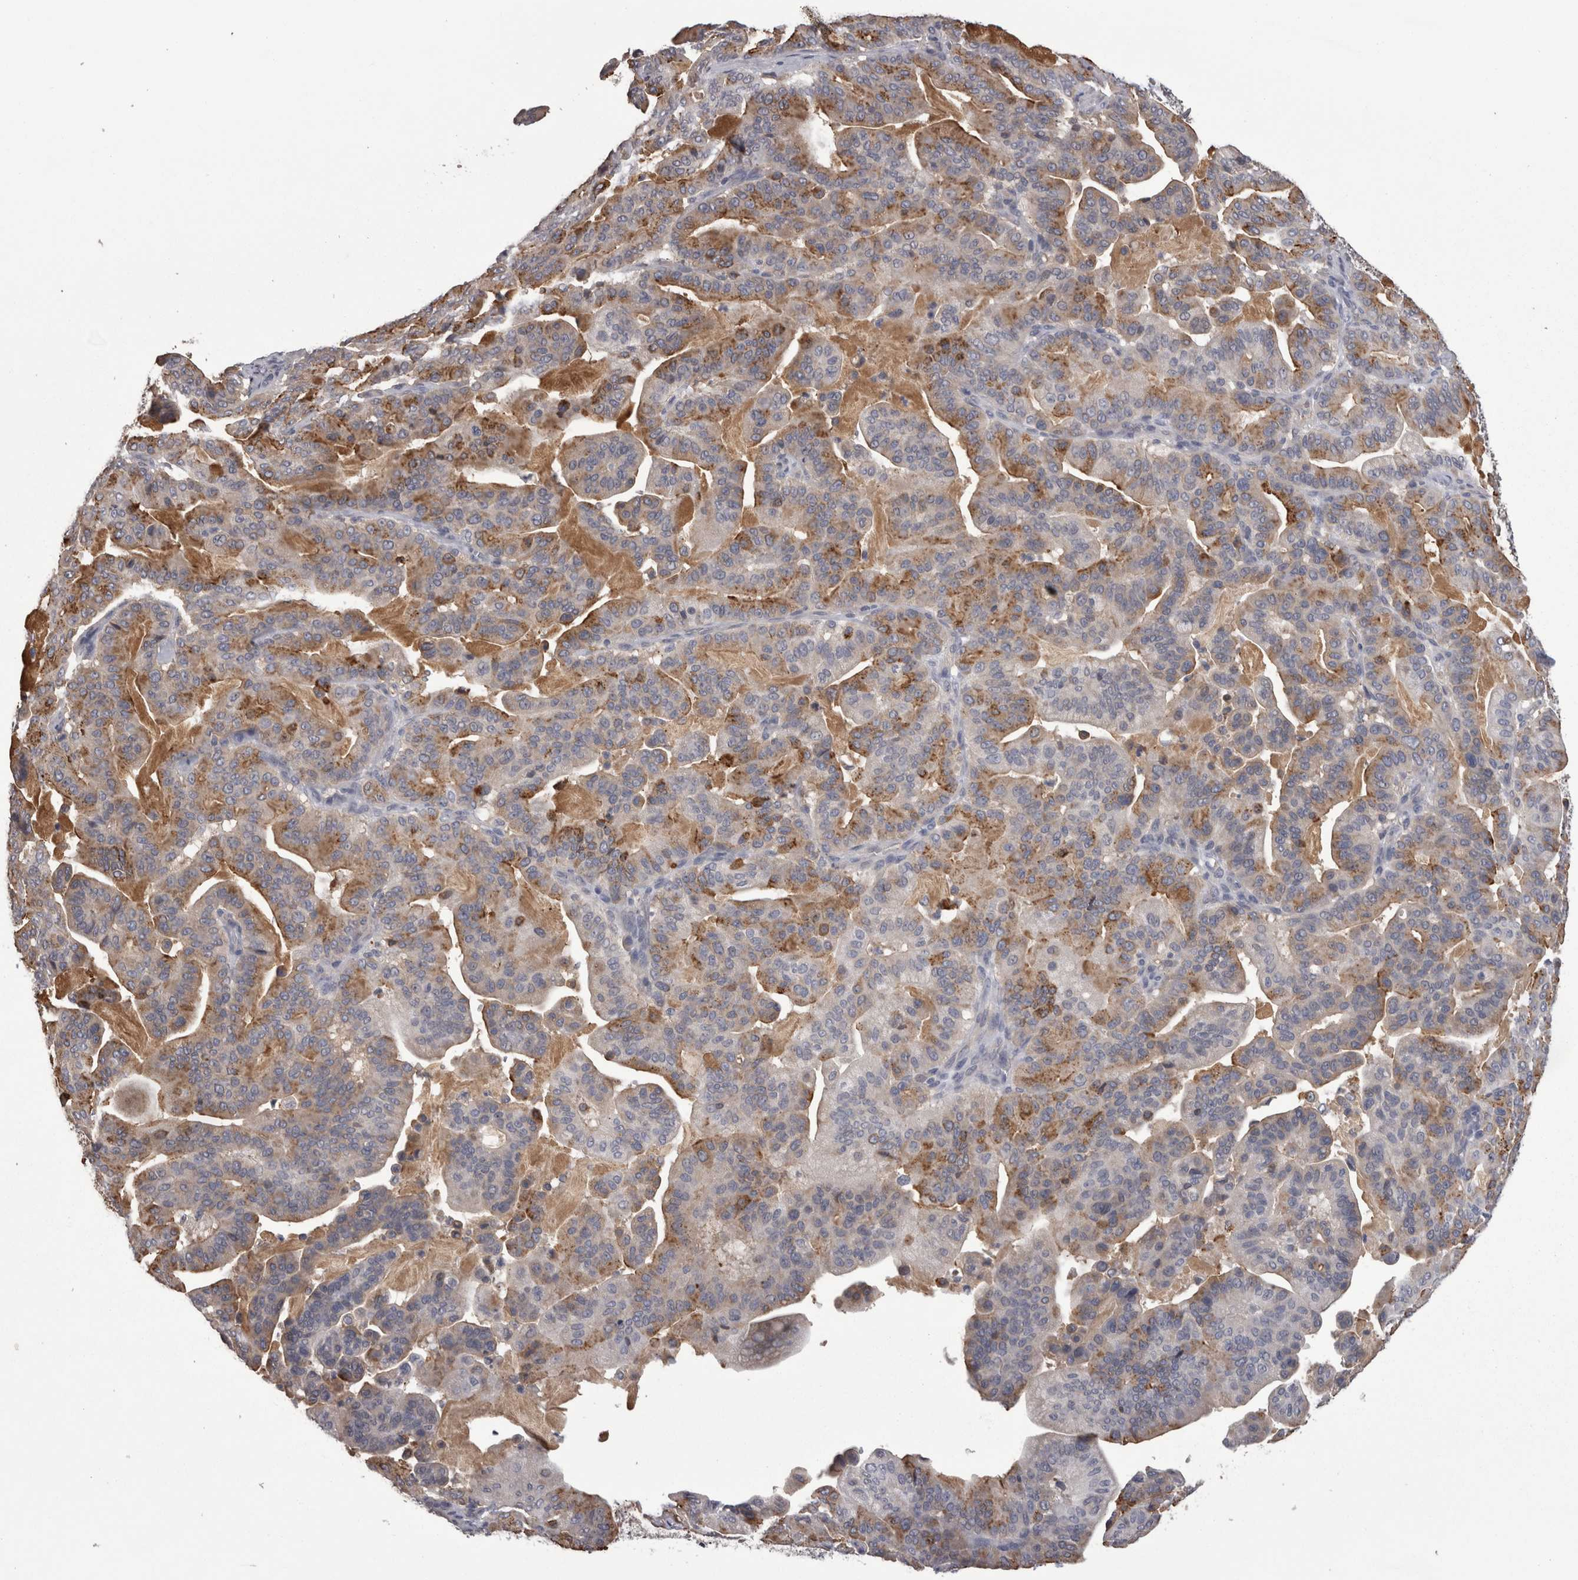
{"staining": {"intensity": "moderate", "quantity": "<25%", "location": "cytoplasmic/membranous"}, "tissue": "pancreatic cancer", "cell_type": "Tumor cells", "image_type": "cancer", "snomed": [{"axis": "morphology", "description": "Adenocarcinoma, NOS"}, {"axis": "topography", "description": "Pancreas"}], "caption": "A high-resolution image shows immunohistochemistry staining of pancreatic cancer, which displays moderate cytoplasmic/membranous expression in about <25% of tumor cells.", "gene": "PON3", "patient": {"sex": "male", "age": 63}}